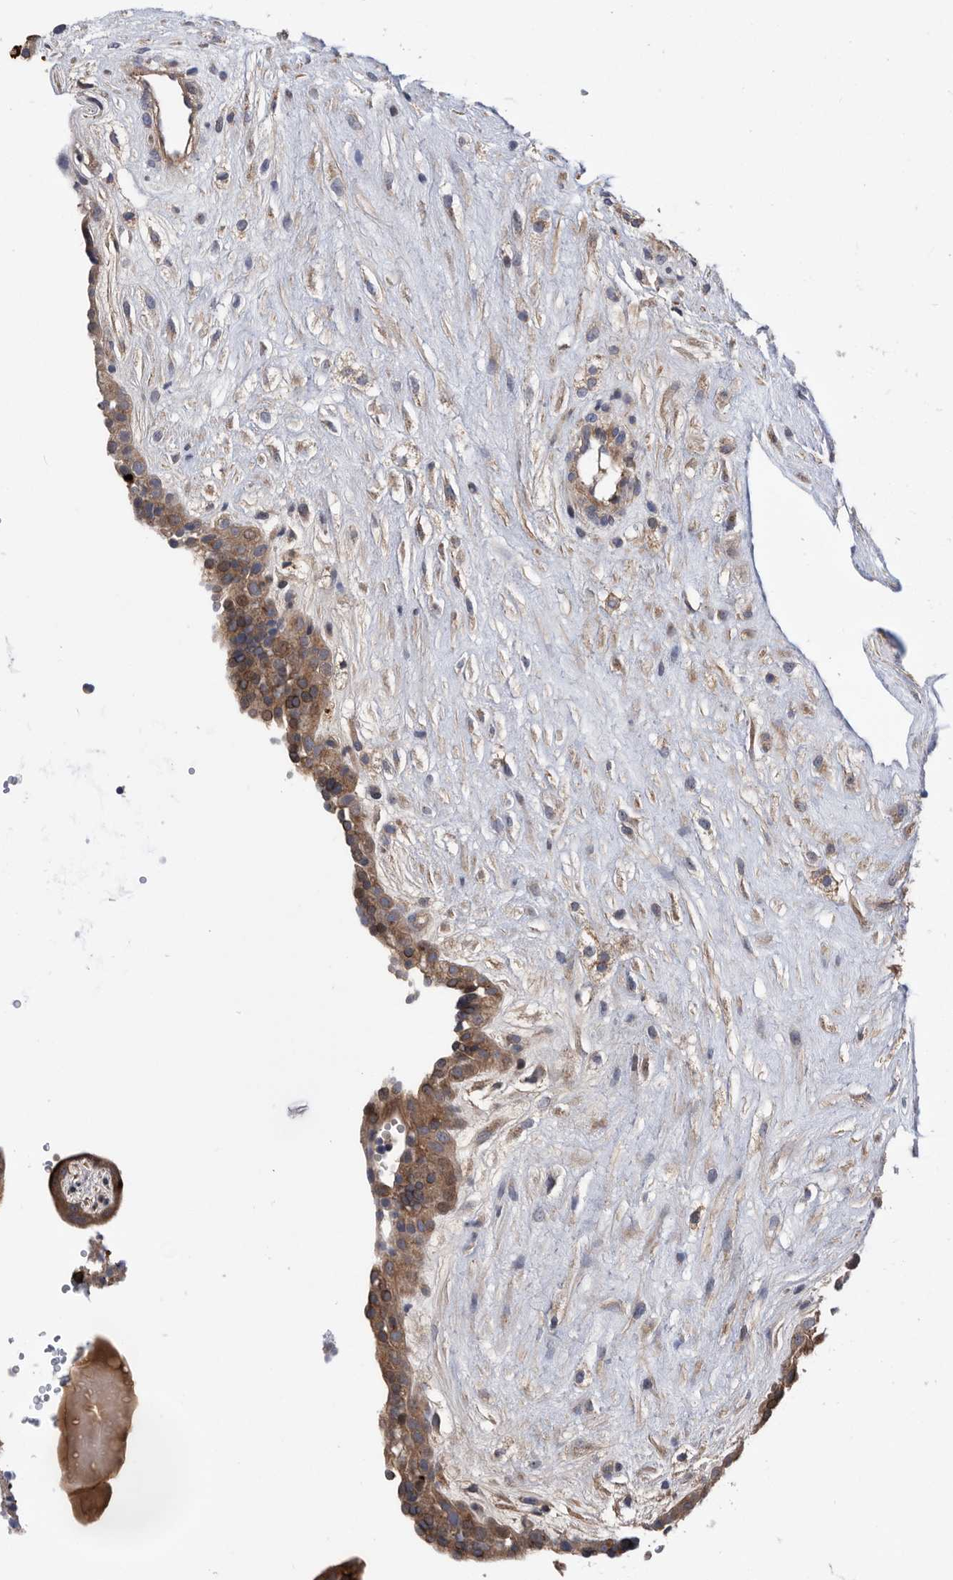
{"staining": {"intensity": "moderate", "quantity": ">75%", "location": "cytoplasmic/membranous"}, "tissue": "placenta", "cell_type": "Trophoblastic cells", "image_type": "normal", "snomed": [{"axis": "morphology", "description": "Normal tissue, NOS"}, {"axis": "topography", "description": "Placenta"}], "caption": "Trophoblastic cells demonstrate medium levels of moderate cytoplasmic/membranous expression in about >75% of cells in normal human placenta. Ihc stains the protein in brown and the nuclei are stained blue.", "gene": "BAIAP3", "patient": {"sex": "female", "age": 18}}